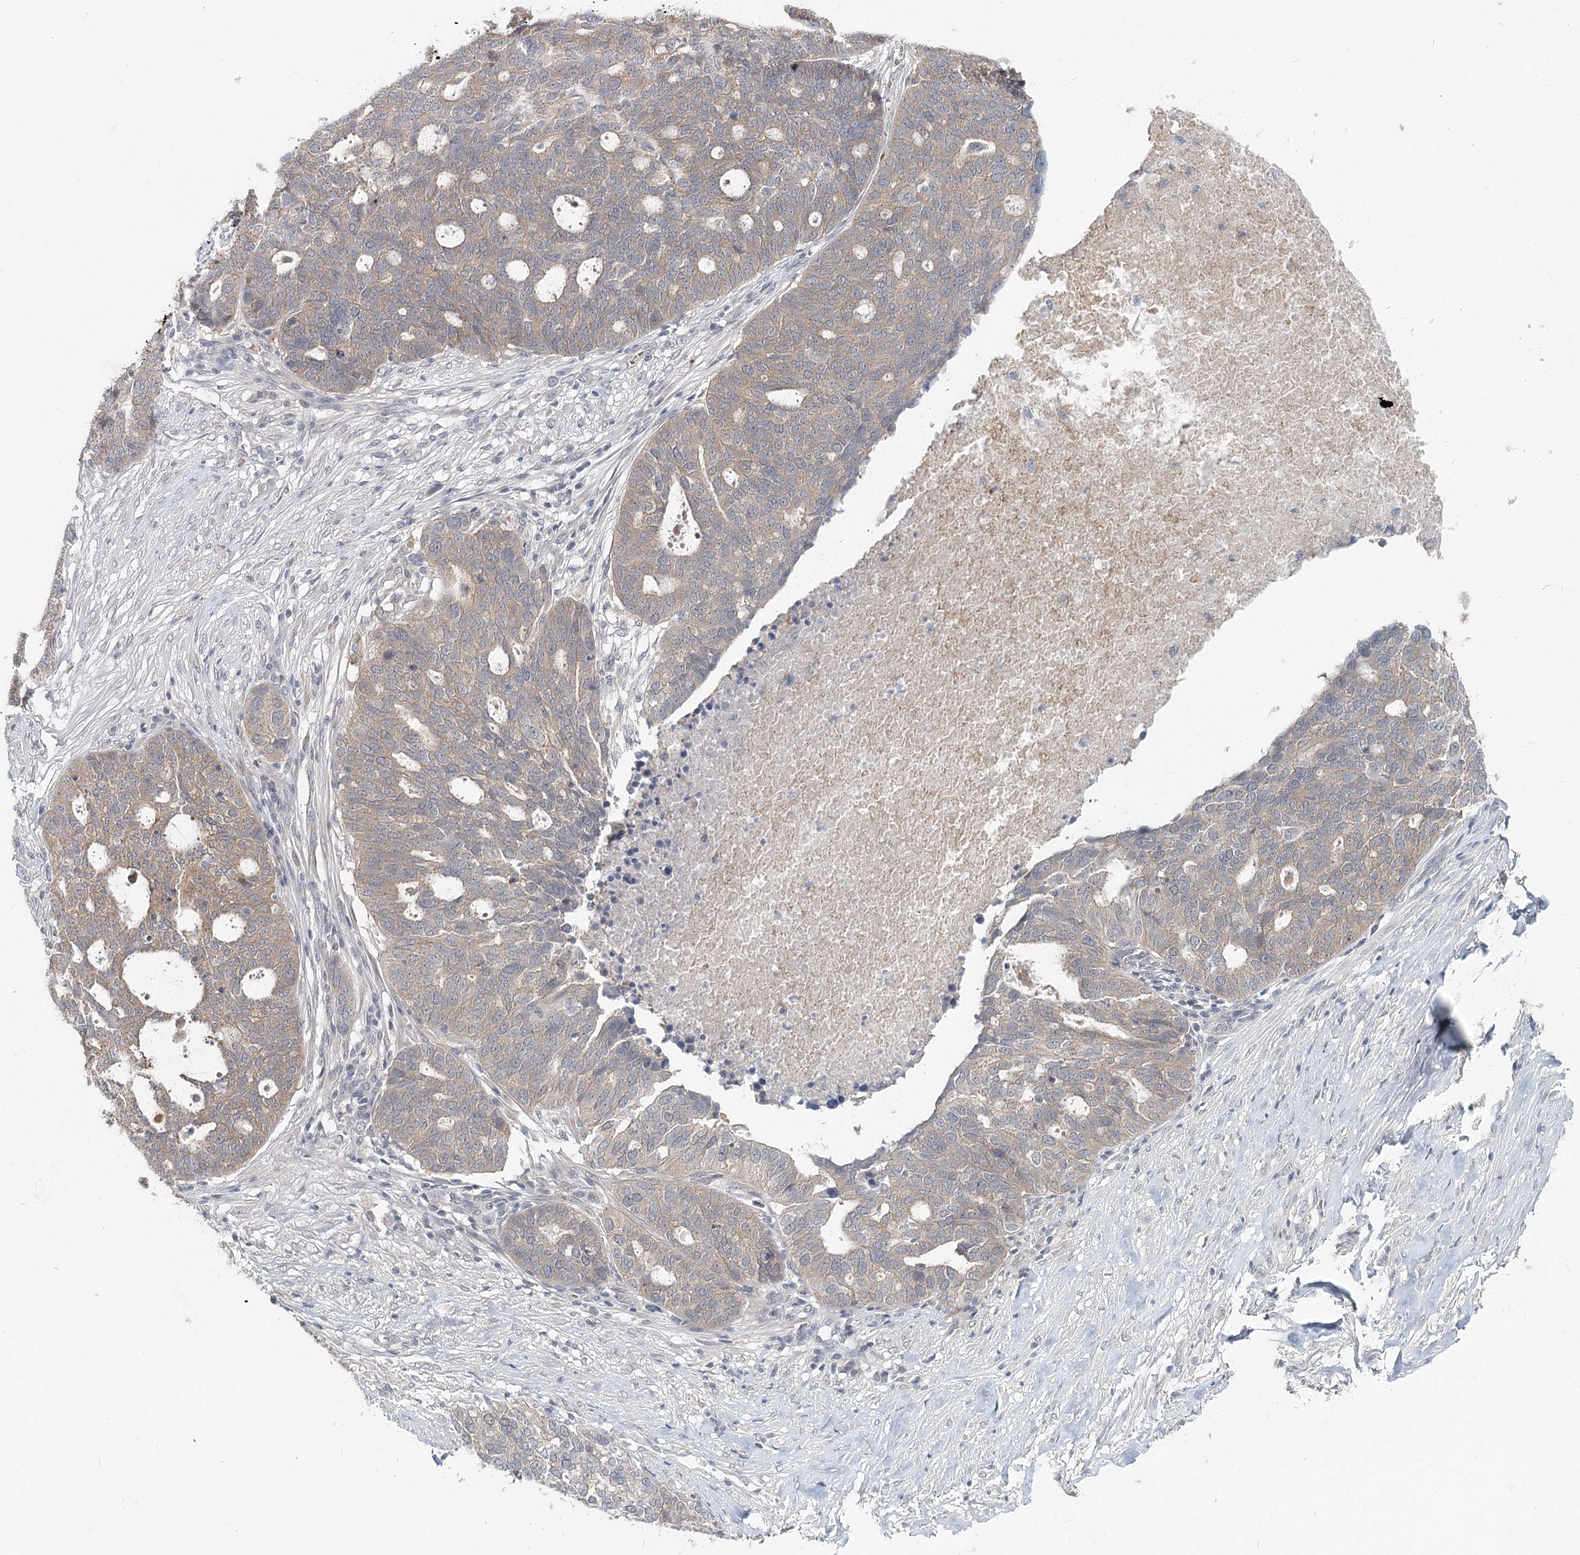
{"staining": {"intensity": "weak", "quantity": ">75%", "location": "cytoplasmic/membranous"}, "tissue": "ovarian cancer", "cell_type": "Tumor cells", "image_type": "cancer", "snomed": [{"axis": "morphology", "description": "Cystadenocarcinoma, serous, NOS"}, {"axis": "topography", "description": "Ovary"}], "caption": "The histopathology image displays staining of ovarian cancer, revealing weak cytoplasmic/membranous protein positivity (brown color) within tumor cells.", "gene": "FBXO7", "patient": {"sex": "female", "age": 59}}